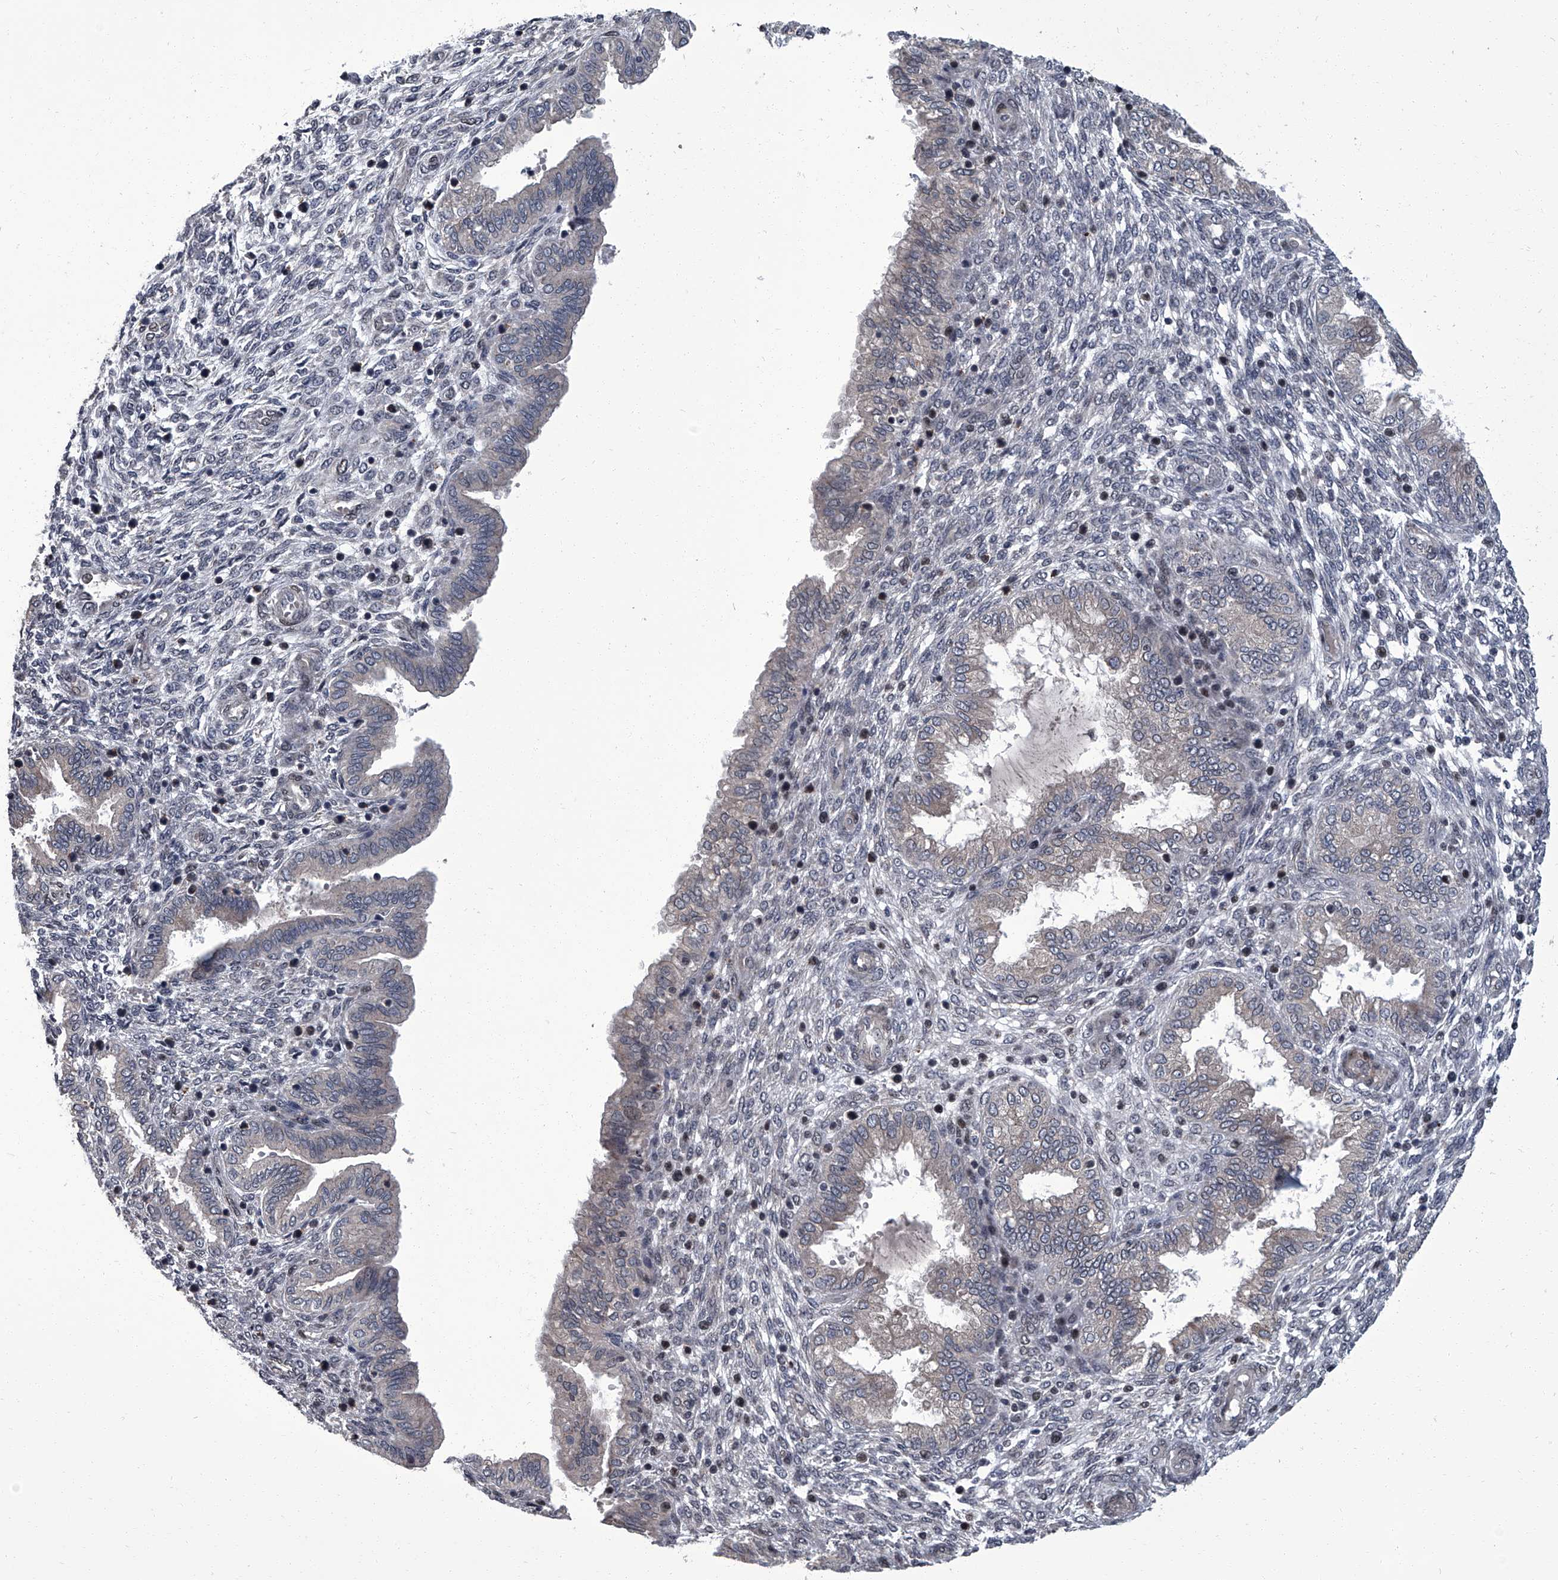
{"staining": {"intensity": "negative", "quantity": "none", "location": "none"}, "tissue": "endometrium", "cell_type": "Cells in endometrial stroma", "image_type": "normal", "snomed": [{"axis": "morphology", "description": "Normal tissue, NOS"}, {"axis": "topography", "description": "Endometrium"}], "caption": "Human endometrium stained for a protein using immunohistochemistry (IHC) reveals no positivity in cells in endometrial stroma.", "gene": "ZNF274", "patient": {"sex": "female", "age": 33}}